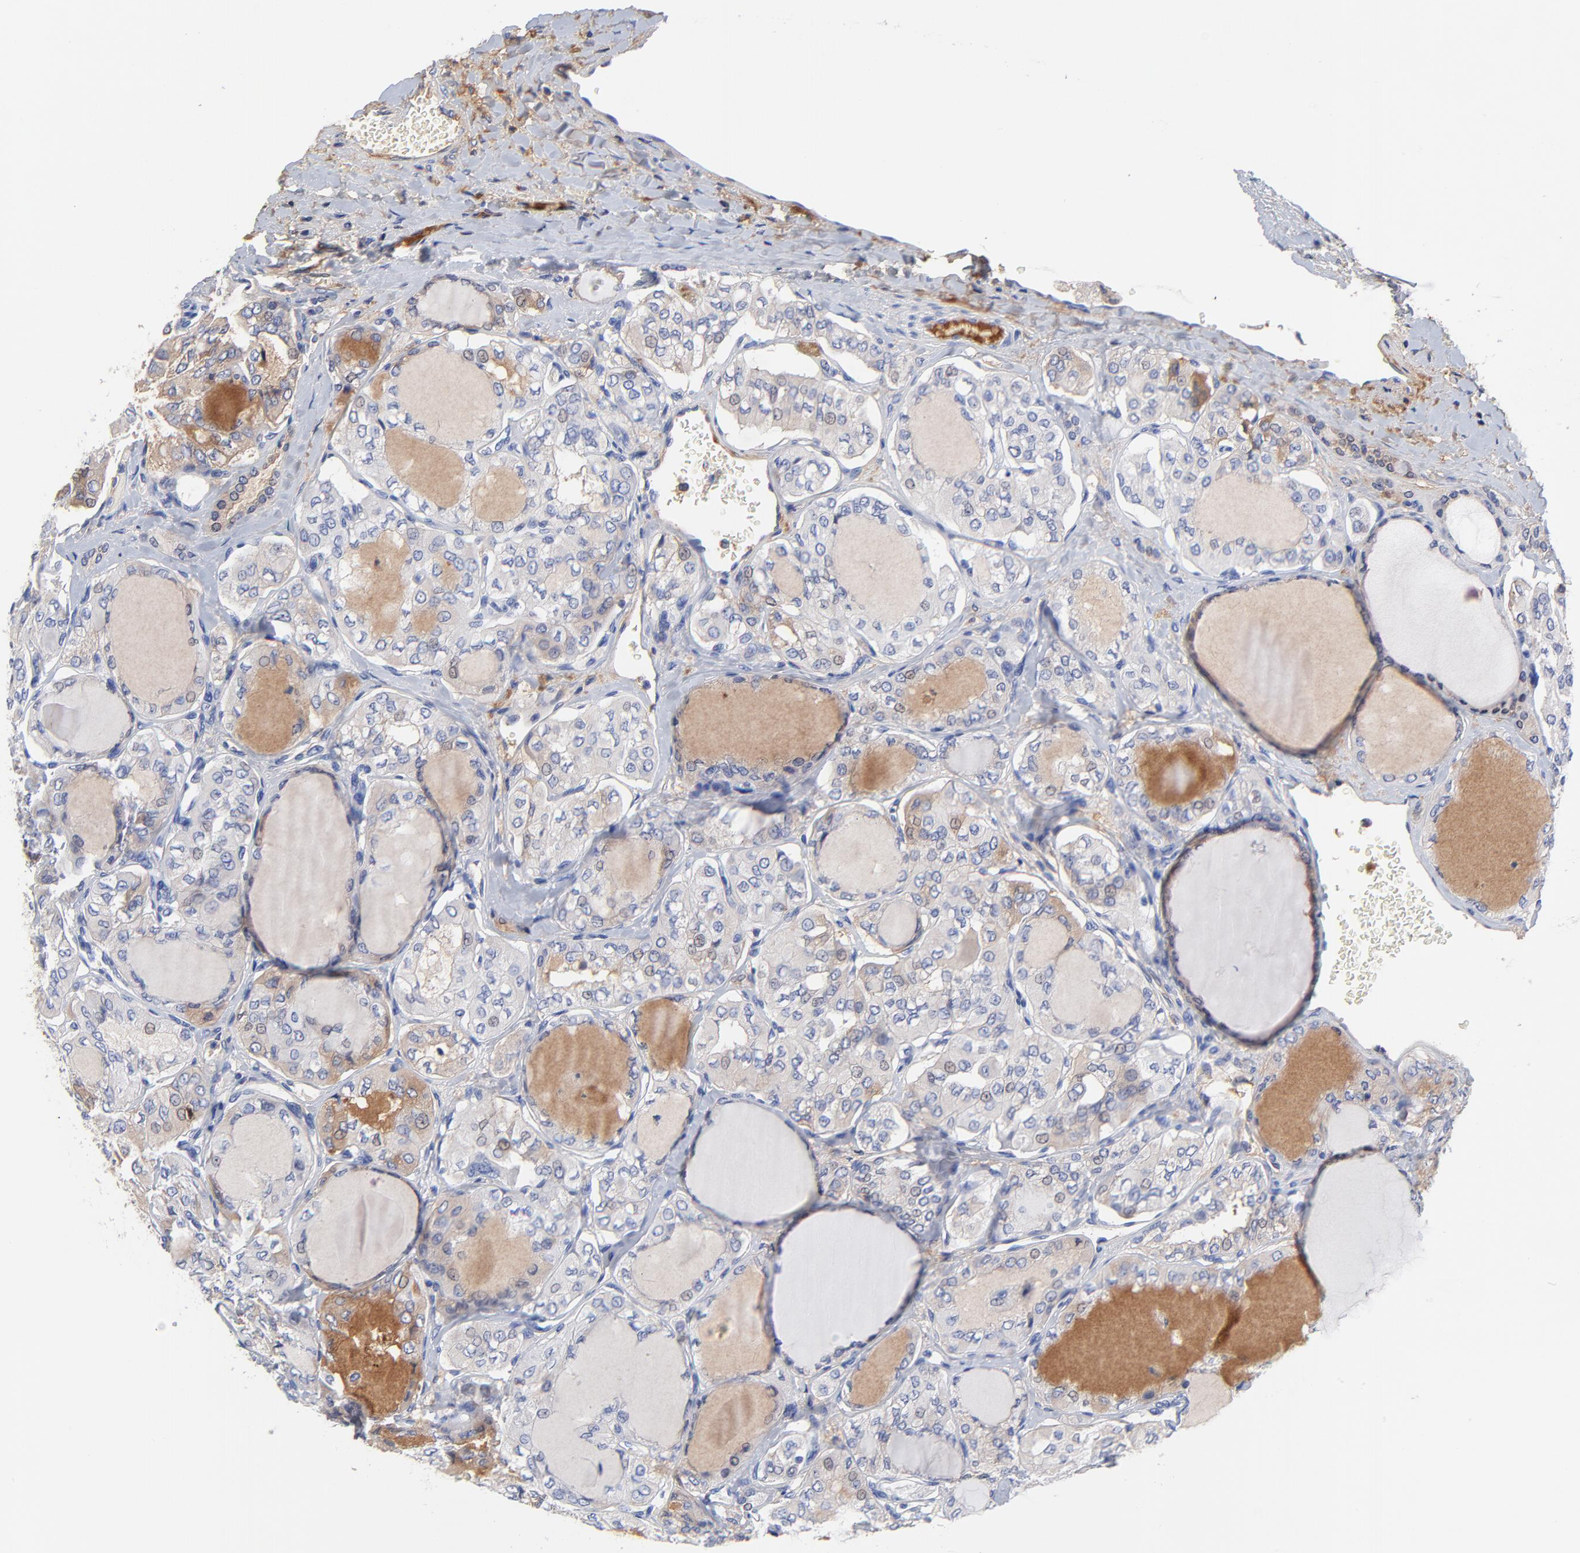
{"staining": {"intensity": "weak", "quantity": "<25%", "location": "cytoplasmic/membranous"}, "tissue": "thyroid cancer", "cell_type": "Tumor cells", "image_type": "cancer", "snomed": [{"axis": "morphology", "description": "Papillary adenocarcinoma, NOS"}, {"axis": "topography", "description": "Thyroid gland"}], "caption": "Histopathology image shows no protein staining in tumor cells of papillary adenocarcinoma (thyroid) tissue.", "gene": "IGLV3-10", "patient": {"sex": "male", "age": 20}}